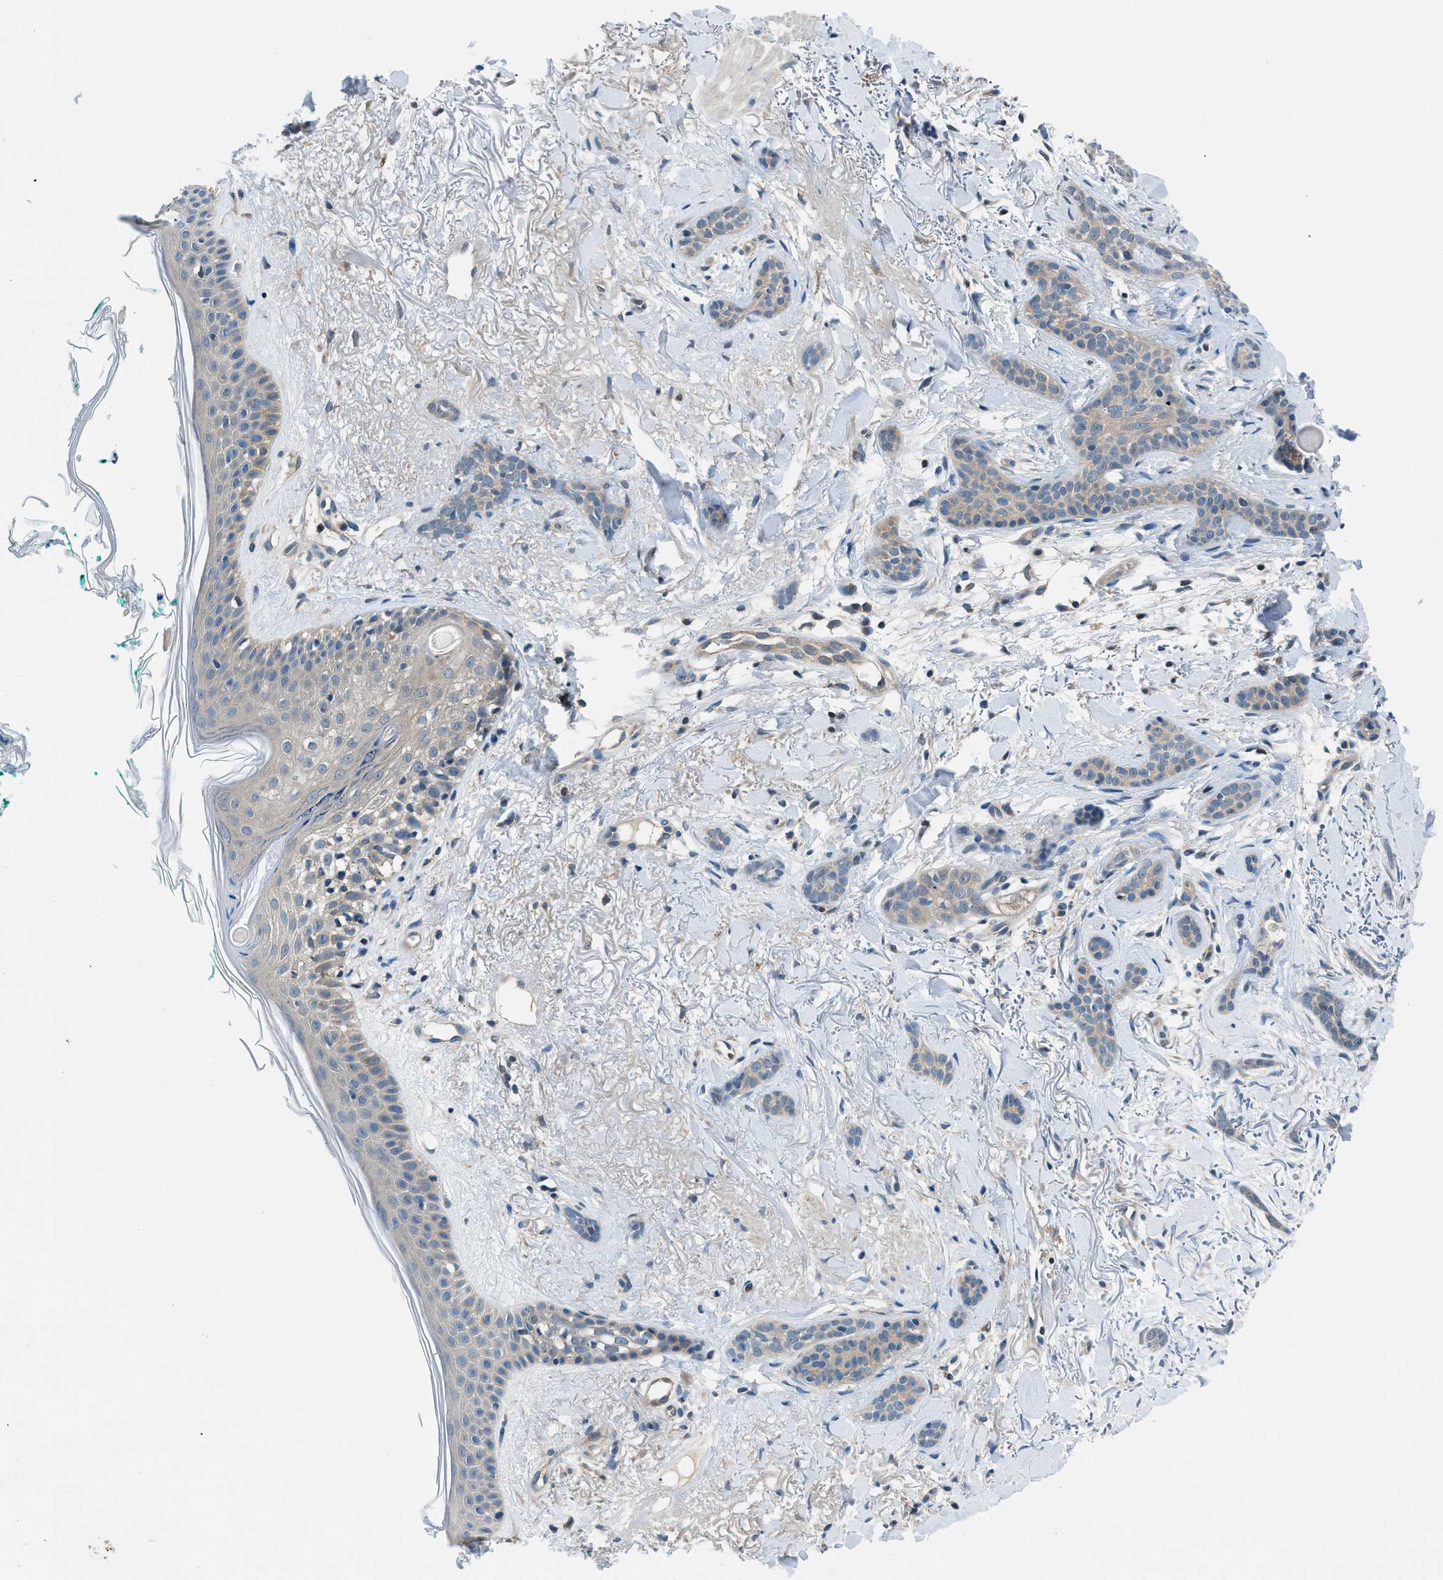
{"staining": {"intensity": "weak", "quantity": "25%-75%", "location": "cytoplasmic/membranous"}, "tissue": "skin cancer", "cell_type": "Tumor cells", "image_type": "cancer", "snomed": [{"axis": "morphology", "description": "Basal cell carcinoma"}, {"axis": "morphology", "description": "Adnexal tumor, benign"}, {"axis": "topography", "description": "Skin"}], "caption": "Skin cancer (basal cell carcinoma) was stained to show a protein in brown. There is low levels of weak cytoplasmic/membranous positivity in about 25%-75% of tumor cells. Nuclei are stained in blue.", "gene": "ACP1", "patient": {"sex": "female", "age": 42}}